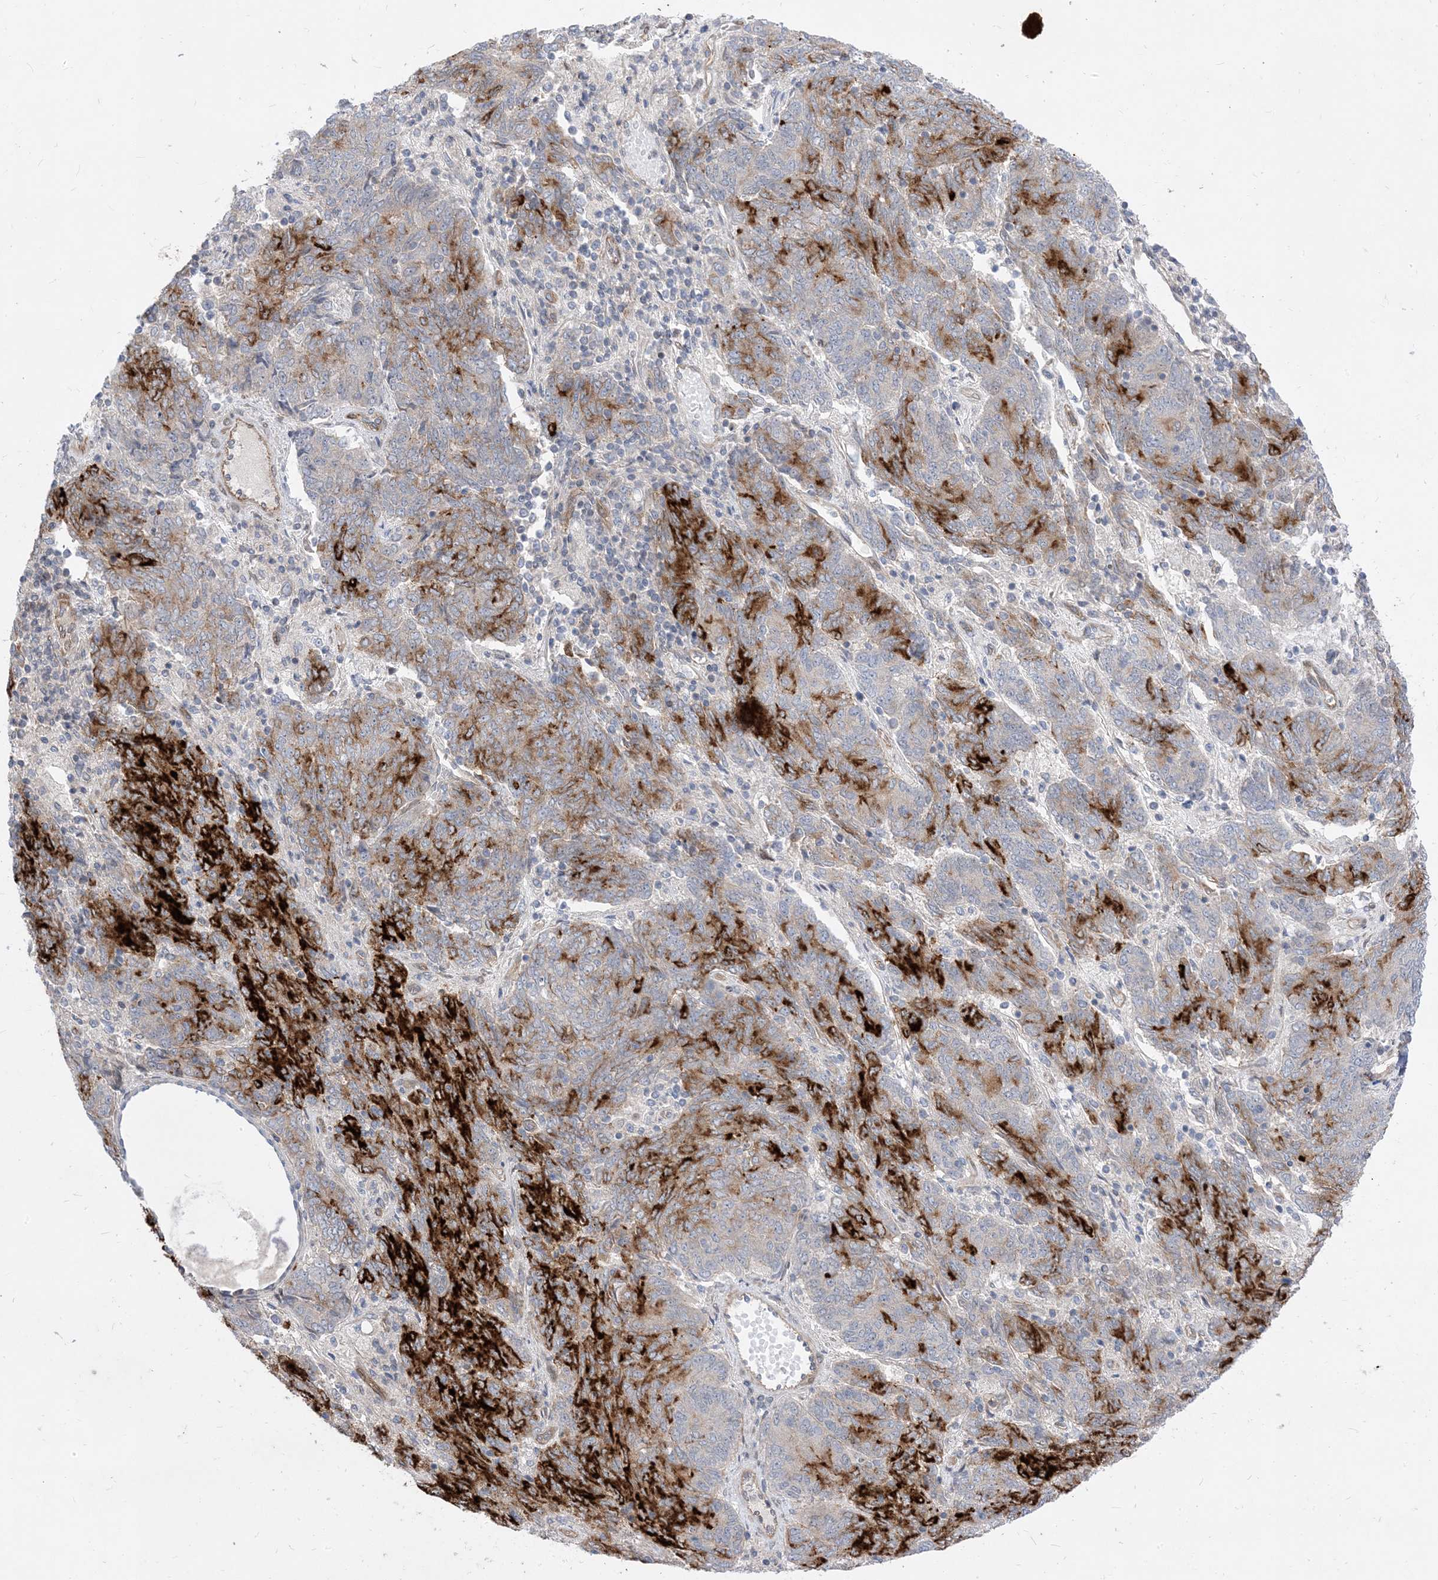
{"staining": {"intensity": "strong", "quantity": "<25%", "location": "cytoplasmic/membranous"}, "tissue": "endometrial cancer", "cell_type": "Tumor cells", "image_type": "cancer", "snomed": [{"axis": "morphology", "description": "Adenocarcinoma, NOS"}, {"axis": "topography", "description": "Endometrium"}], "caption": "Protein staining demonstrates strong cytoplasmic/membranous expression in approximately <25% of tumor cells in endometrial adenocarcinoma.", "gene": "TYSND1", "patient": {"sex": "female", "age": 80}}